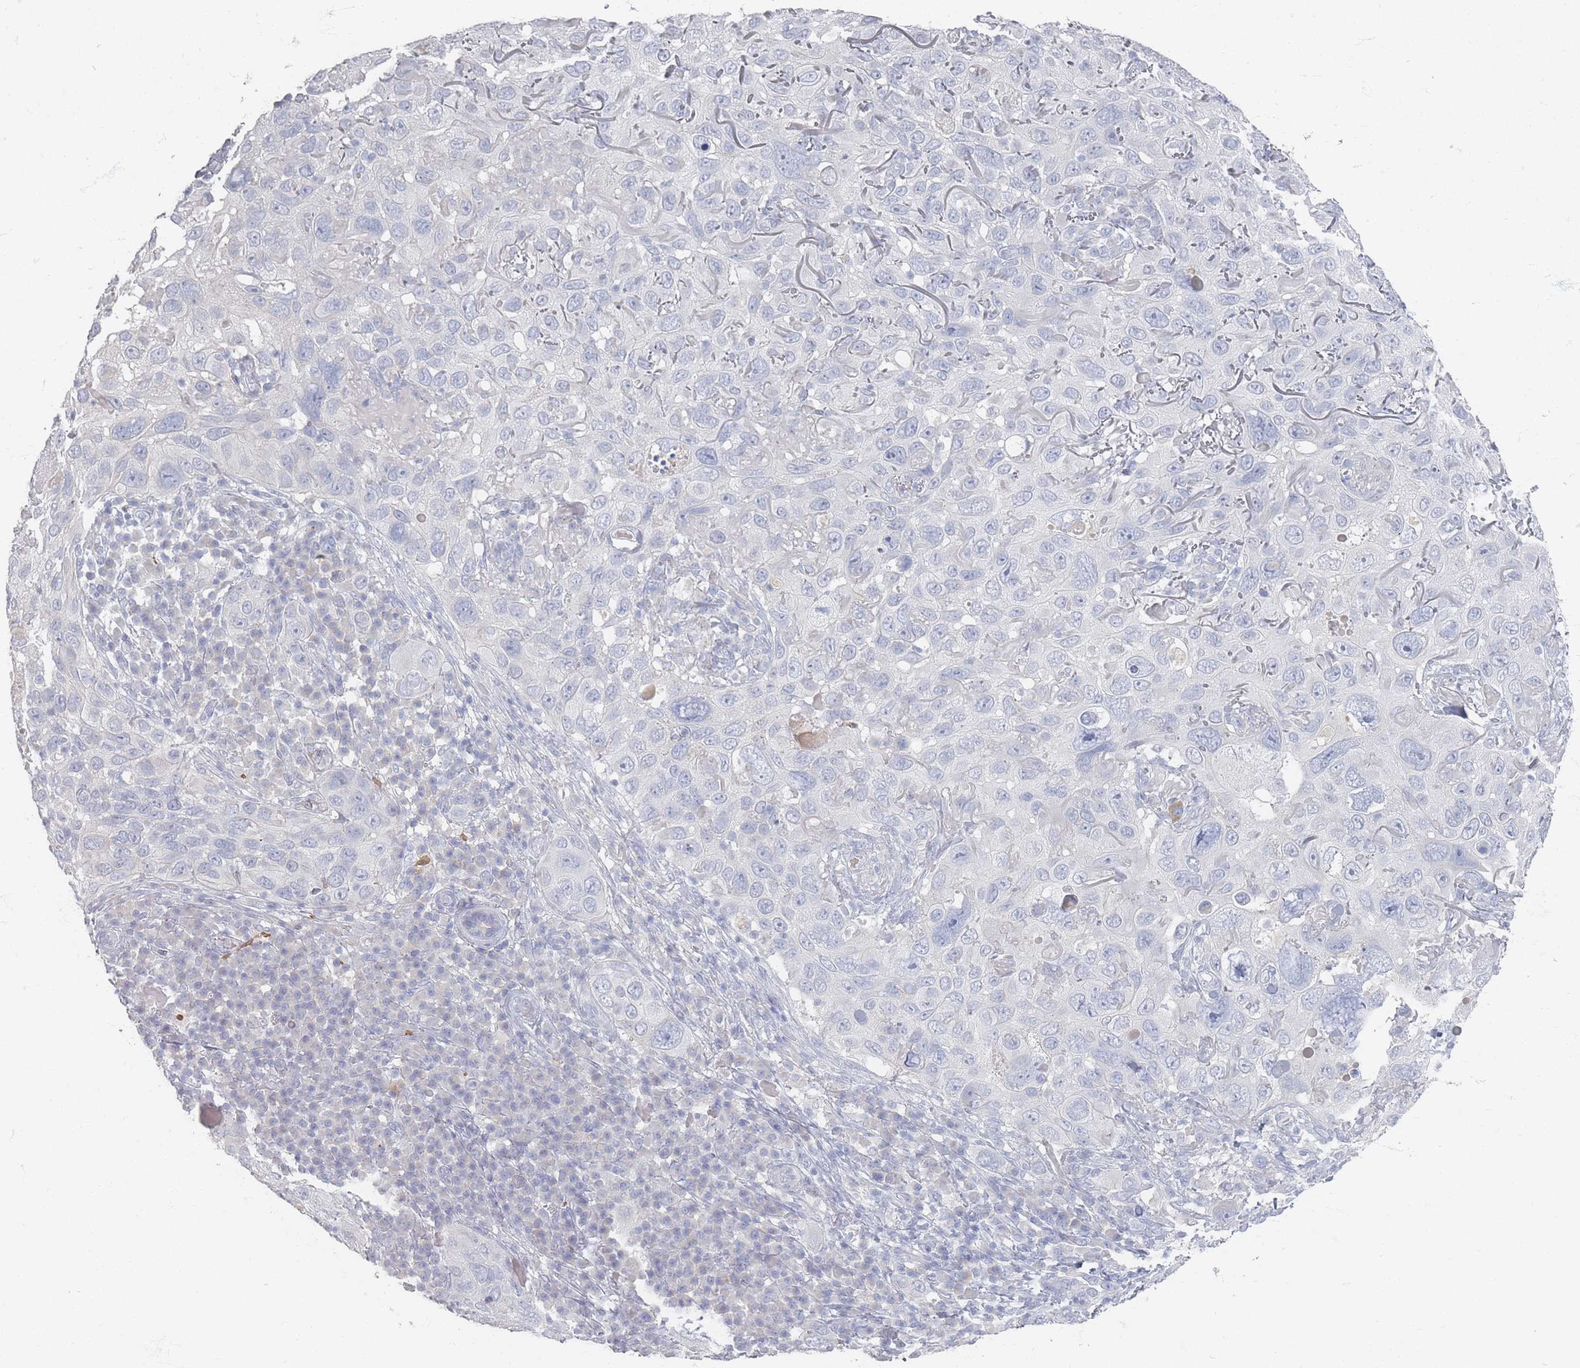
{"staining": {"intensity": "negative", "quantity": "none", "location": "none"}, "tissue": "skin cancer", "cell_type": "Tumor cells", "image_type": "cancer", "snomed": [{"axis": "morphology", "description": "Squamous cell carcinoma in situ, NOS"}, {"axis": "morphology", "description": "Squamous cell carcinoma, NOS"}, {"axis": "topography", "description": "Skin"}], "caption": "DAB (3,3'-diaminobenzidine) immunohistochemical staining of human squamous cell carcinoma (skin) displays no significant staining in tumor cells.", "gene": "HELZ2", "patient": {"sex": "male", "age": 93}}